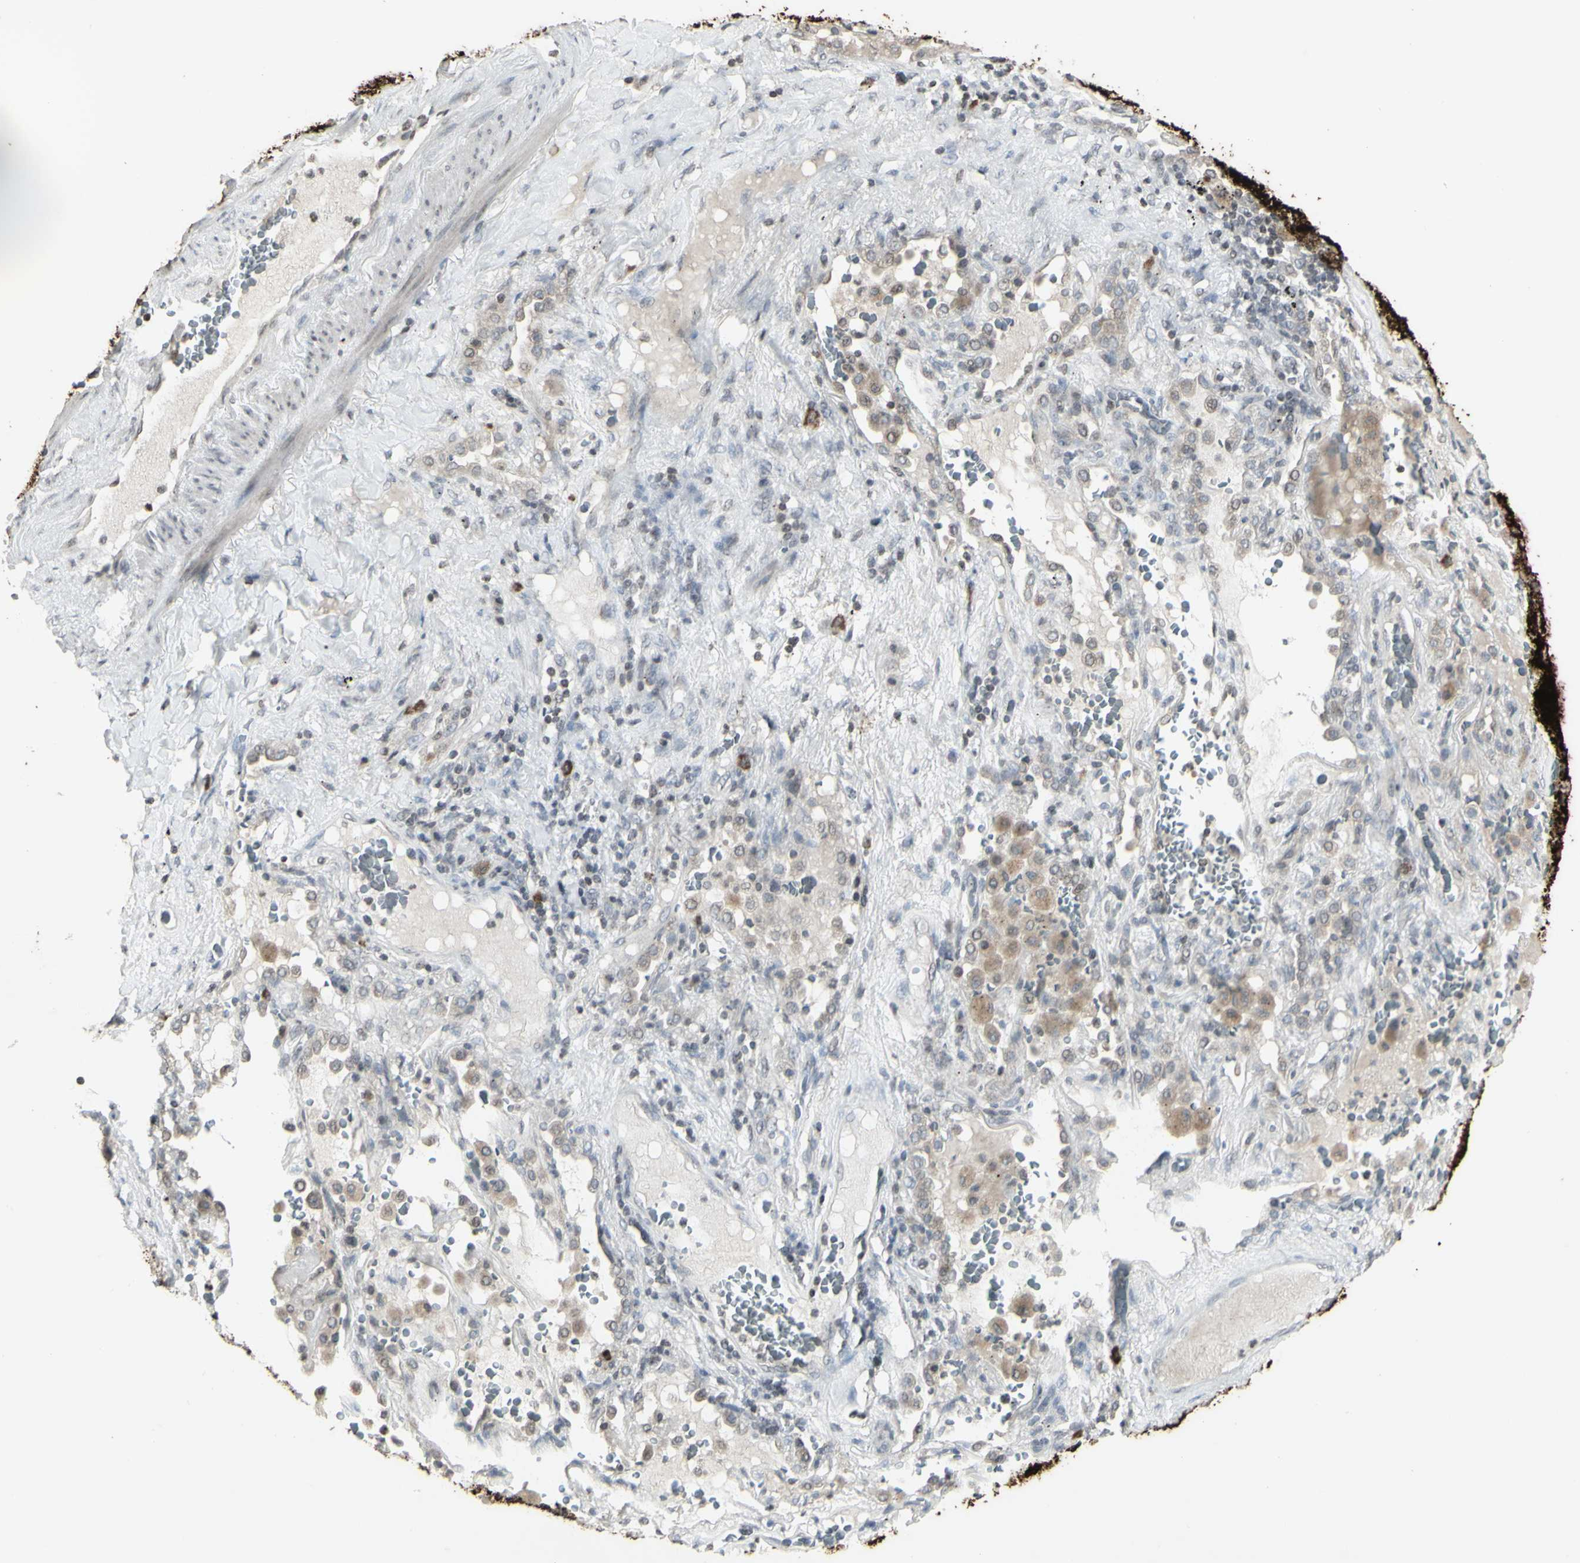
{"staining": {"intensity": "negative", "quantity": "none", "location": "none"}, "tissue": "lung cancer", "cell_type": "Tumor cells", "image_type": "cancer", "snomed": [{"axis": "morphology", "description": "Squamous cell carcinoma, NOS"}, {"axis": "topography", "description": "Lung"}], "caption": "This is a micrograph of immunohistochemistry staining of lung cancer (squamous cell carcinoma), which shows no staining in tumor cells.", "gene": "MUC5AC", "patient": {"sex": "male", "age": 57}}